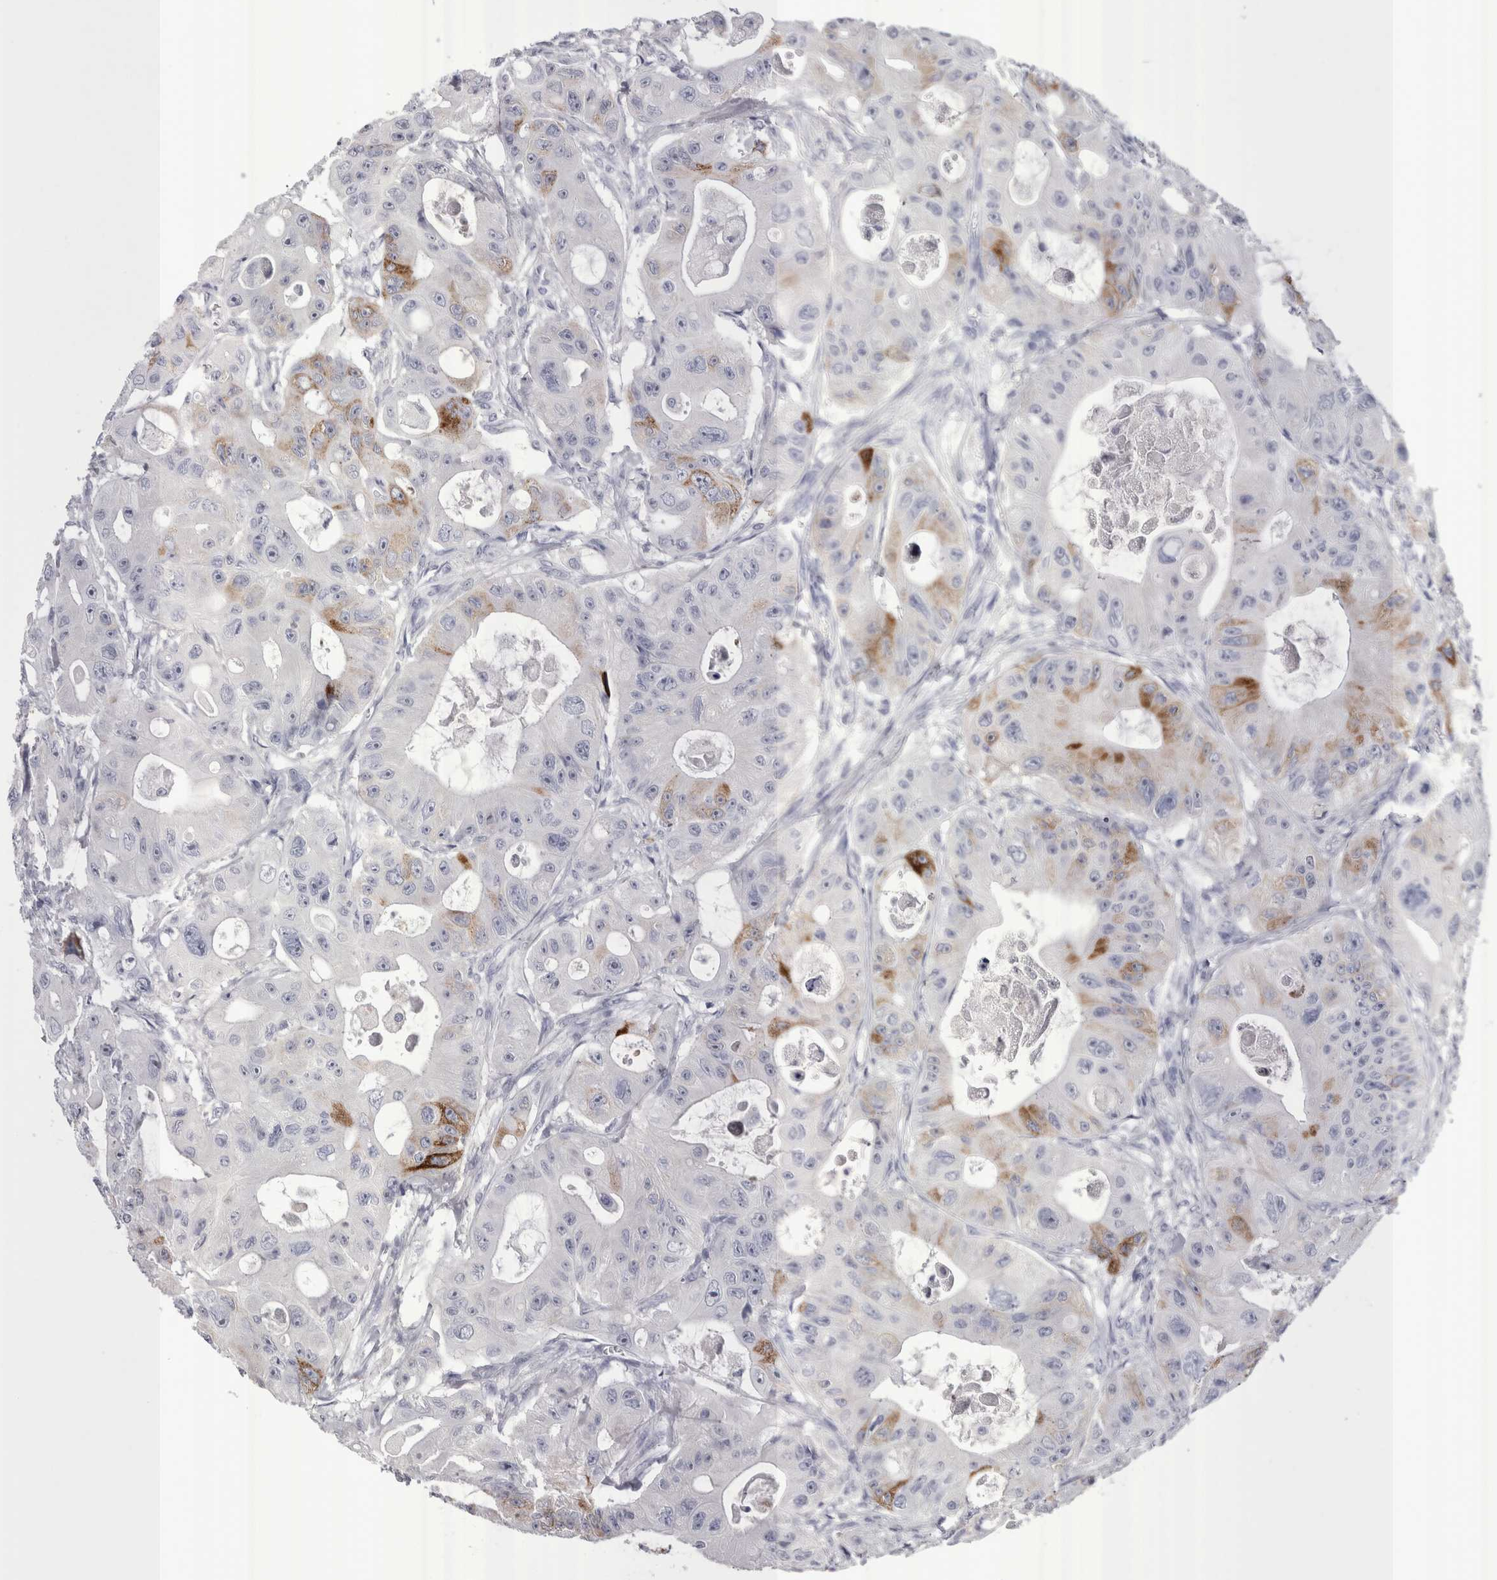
{"staining": {"intensity": "moderate", "quantity": "<25%", "location": "cytoplasmic/membranous"}, "tissue": "colorectal cancer", "cell_type": "Tumor cells", "image_type": "cancer", "snomed": [{"axis": "morphology", "description": "Adenocarcinoma, NOS"}, {"axis": "topography", "description": "Colon"}], "caption": "IHC of colorectal adenocarcinoma shows low levels of moderate cytoplasmic/membranous positivity in approximately <25% of tumor cells.", "gene": "PWP2", "patient": {"sex": "female", "age": 46}}